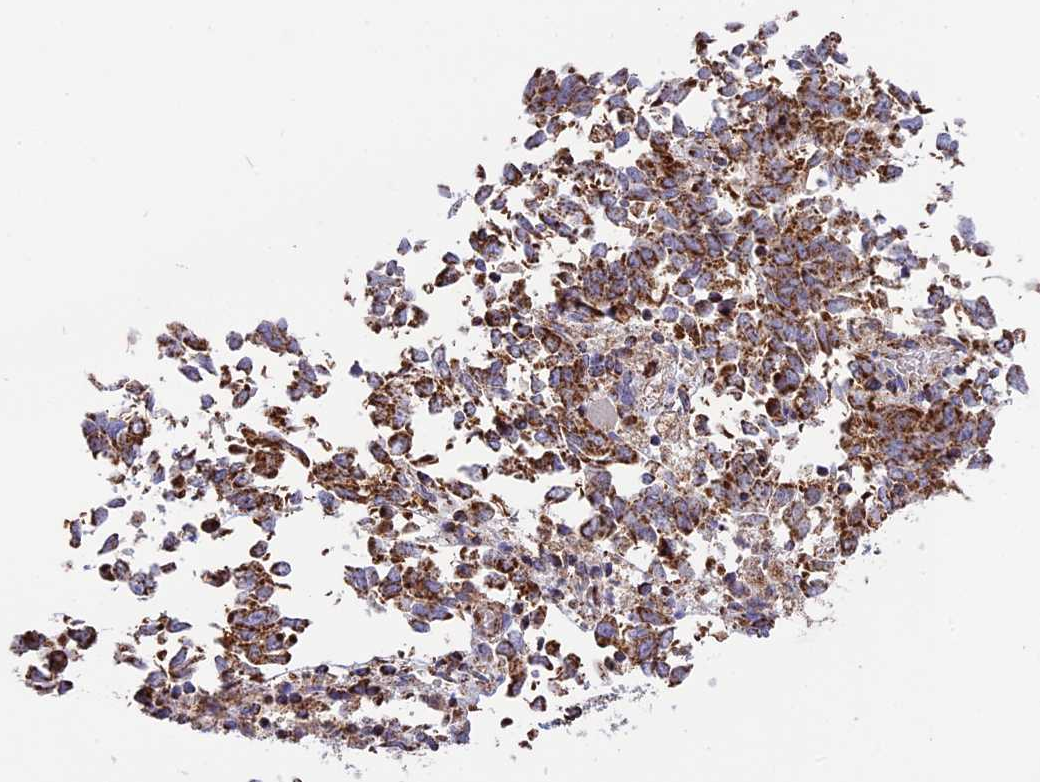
{"staining": {"intensity": "strong", "quantity": ">75%", "location": "cytoplasmic/membranous"}, "tissue": "endometrial cancer", "cell_type": "Tumor cells", "image_type": "cancer", "snomed": [{"axis": "morphology", "description": "Adenocarcinoma, NOS"}, {"axis": "topography", "description": "Endometrium"}], "caption": "Immunohistochemical staining of endometrial cancer demonstrates high levels of strong cytoplasmic/membranous staining in approximately >75% of tumor cells. Nuclei are stained in blue.", "gene": "TTC4", "patient": {"sex": "female", "age": 80}}